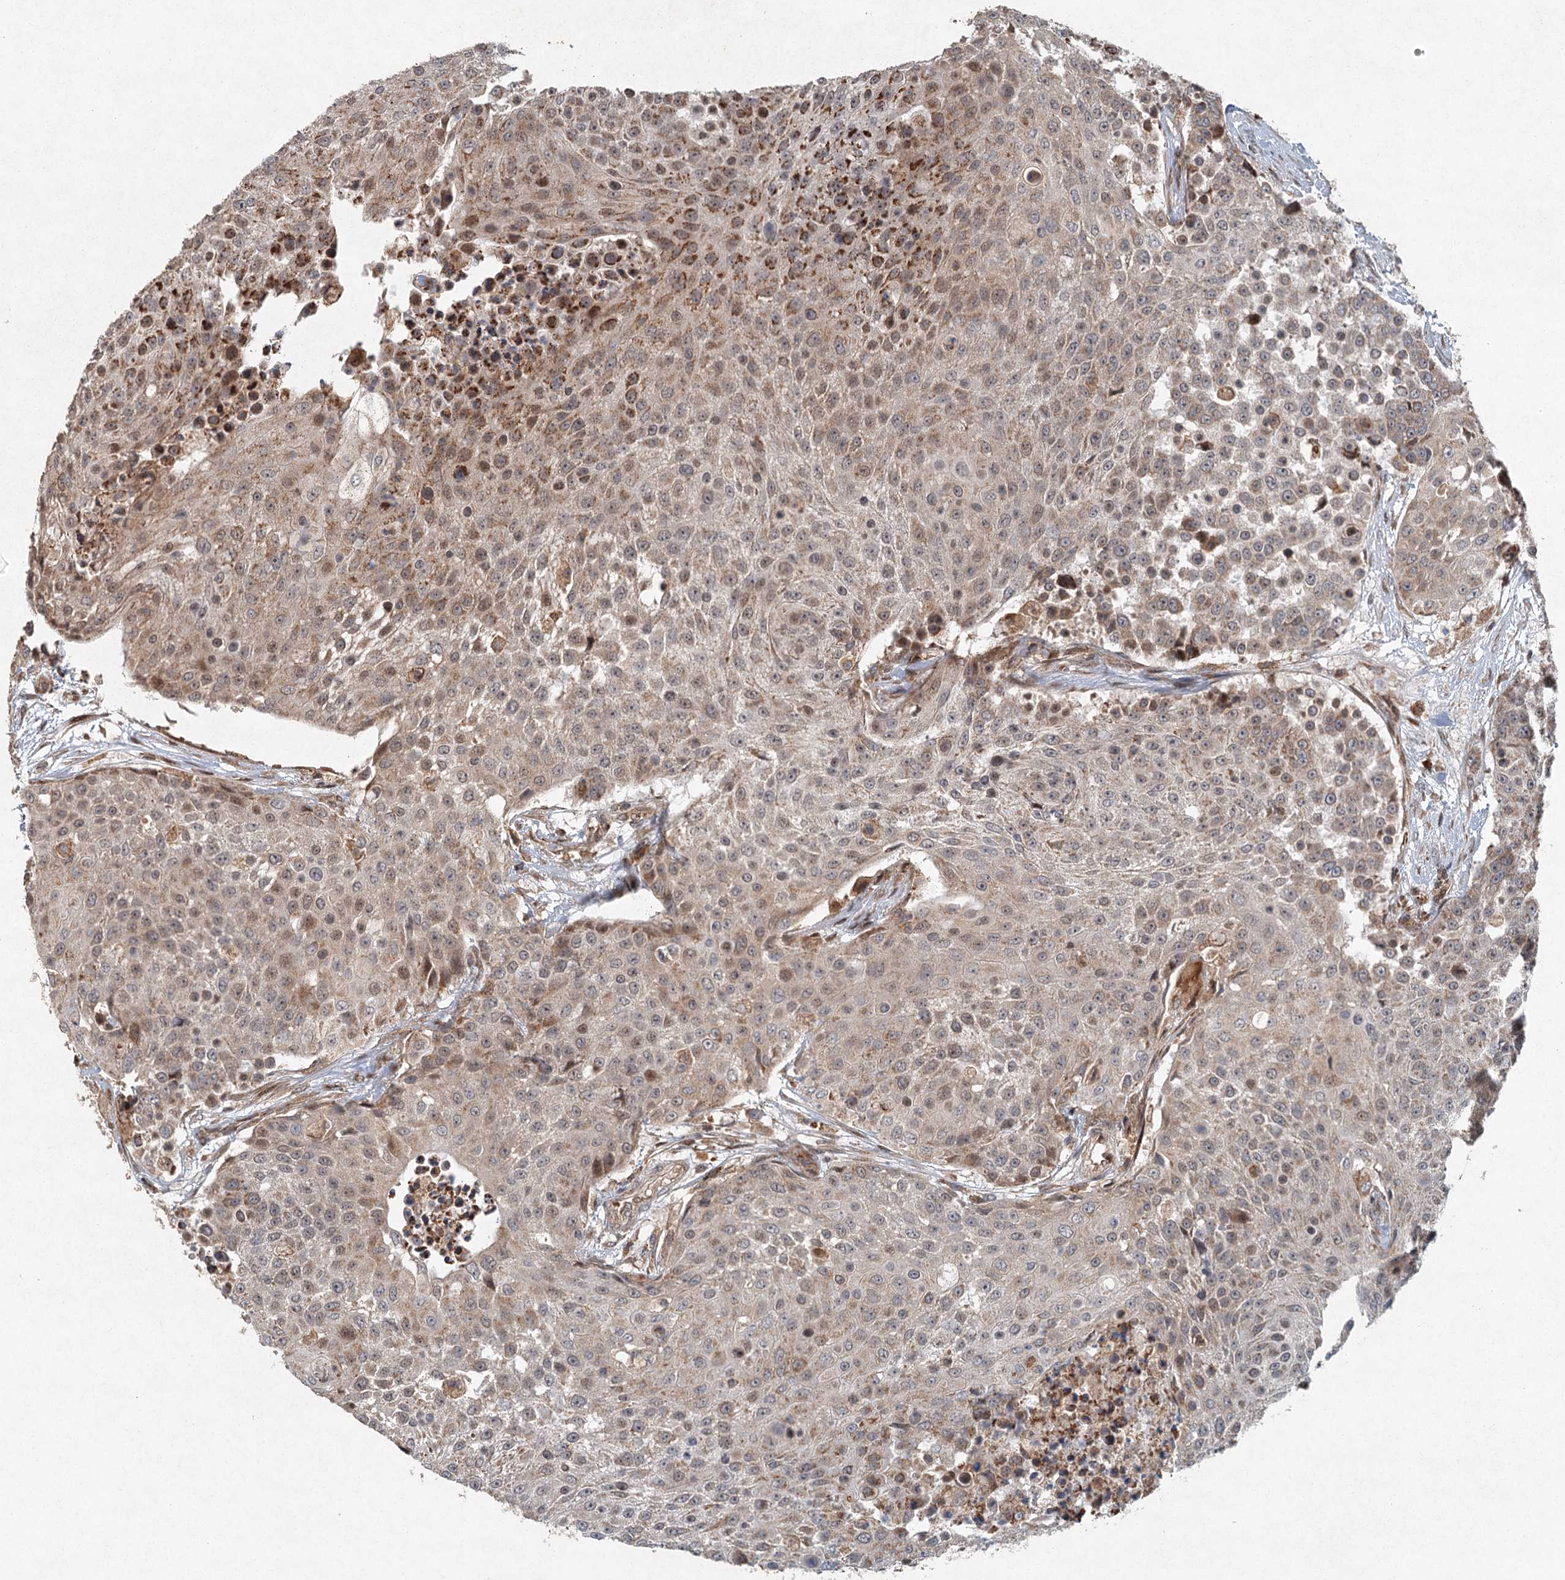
{"staining": {"intensity": "weak", "quantity": "25%-75%", "location": "cytoplasmic/membranous,nuclear"}, "tissue": "urothelial cancer", "cell_type": "Tumor cells", "image_type": "cancer", "snomed": [{"axis": "morphology", "description": "Urothelial carcinoma, High grade"}, {"axis": "topography", "description": "Urinary bladder"}], "caption": "Approximately 25%-75% of tumor cells in human high-grade urothelial carcinoma reveal weak cytoplasmic/membranous and nuclear protein staining as visualized by brown immunohistochemical staining.", "gene": "SRPX2", "patient": {"sex": "female", "age": 63}}